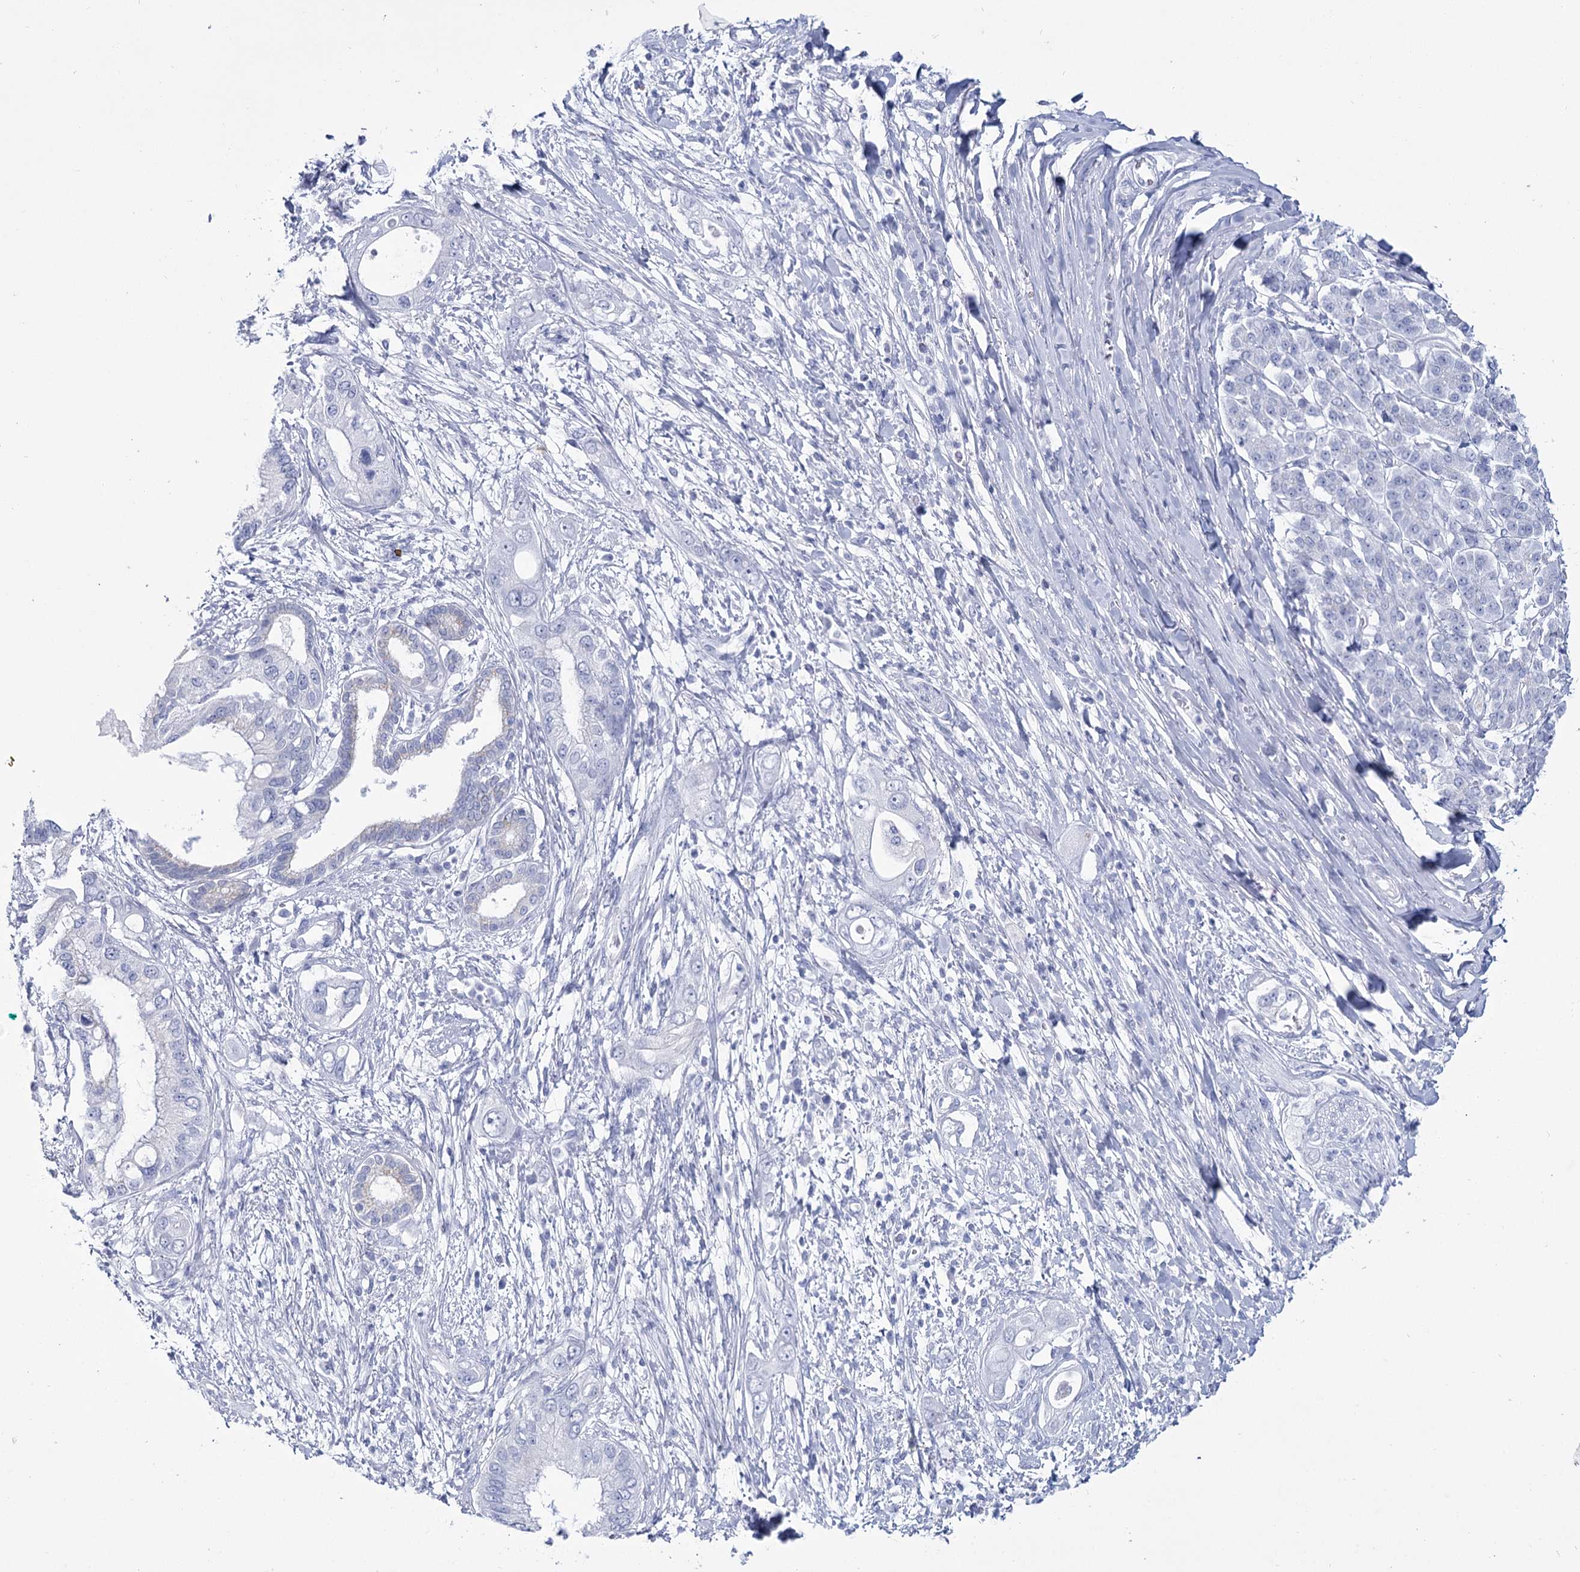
{"staining": {"intensity": "negative", "quantity": "none", "location": "none"}, "tissue": "pancreatic cancer", "cell_type": "Tumor cells", "image_type": "cancer", "snomed": [{"axis": "morphology", "description": "Inflammation, NOS"}, {"axis": "morphology", "description": "Adenocarcinoma, NOS"}, {"axis": "topography", "description": "Pancreas"}], "caption": "Tumor cells show no significant protein positivity in pancreatic adenocarcinoma.", "gene": "RNF186", "patient": {"sex": "female", "age": 56}}